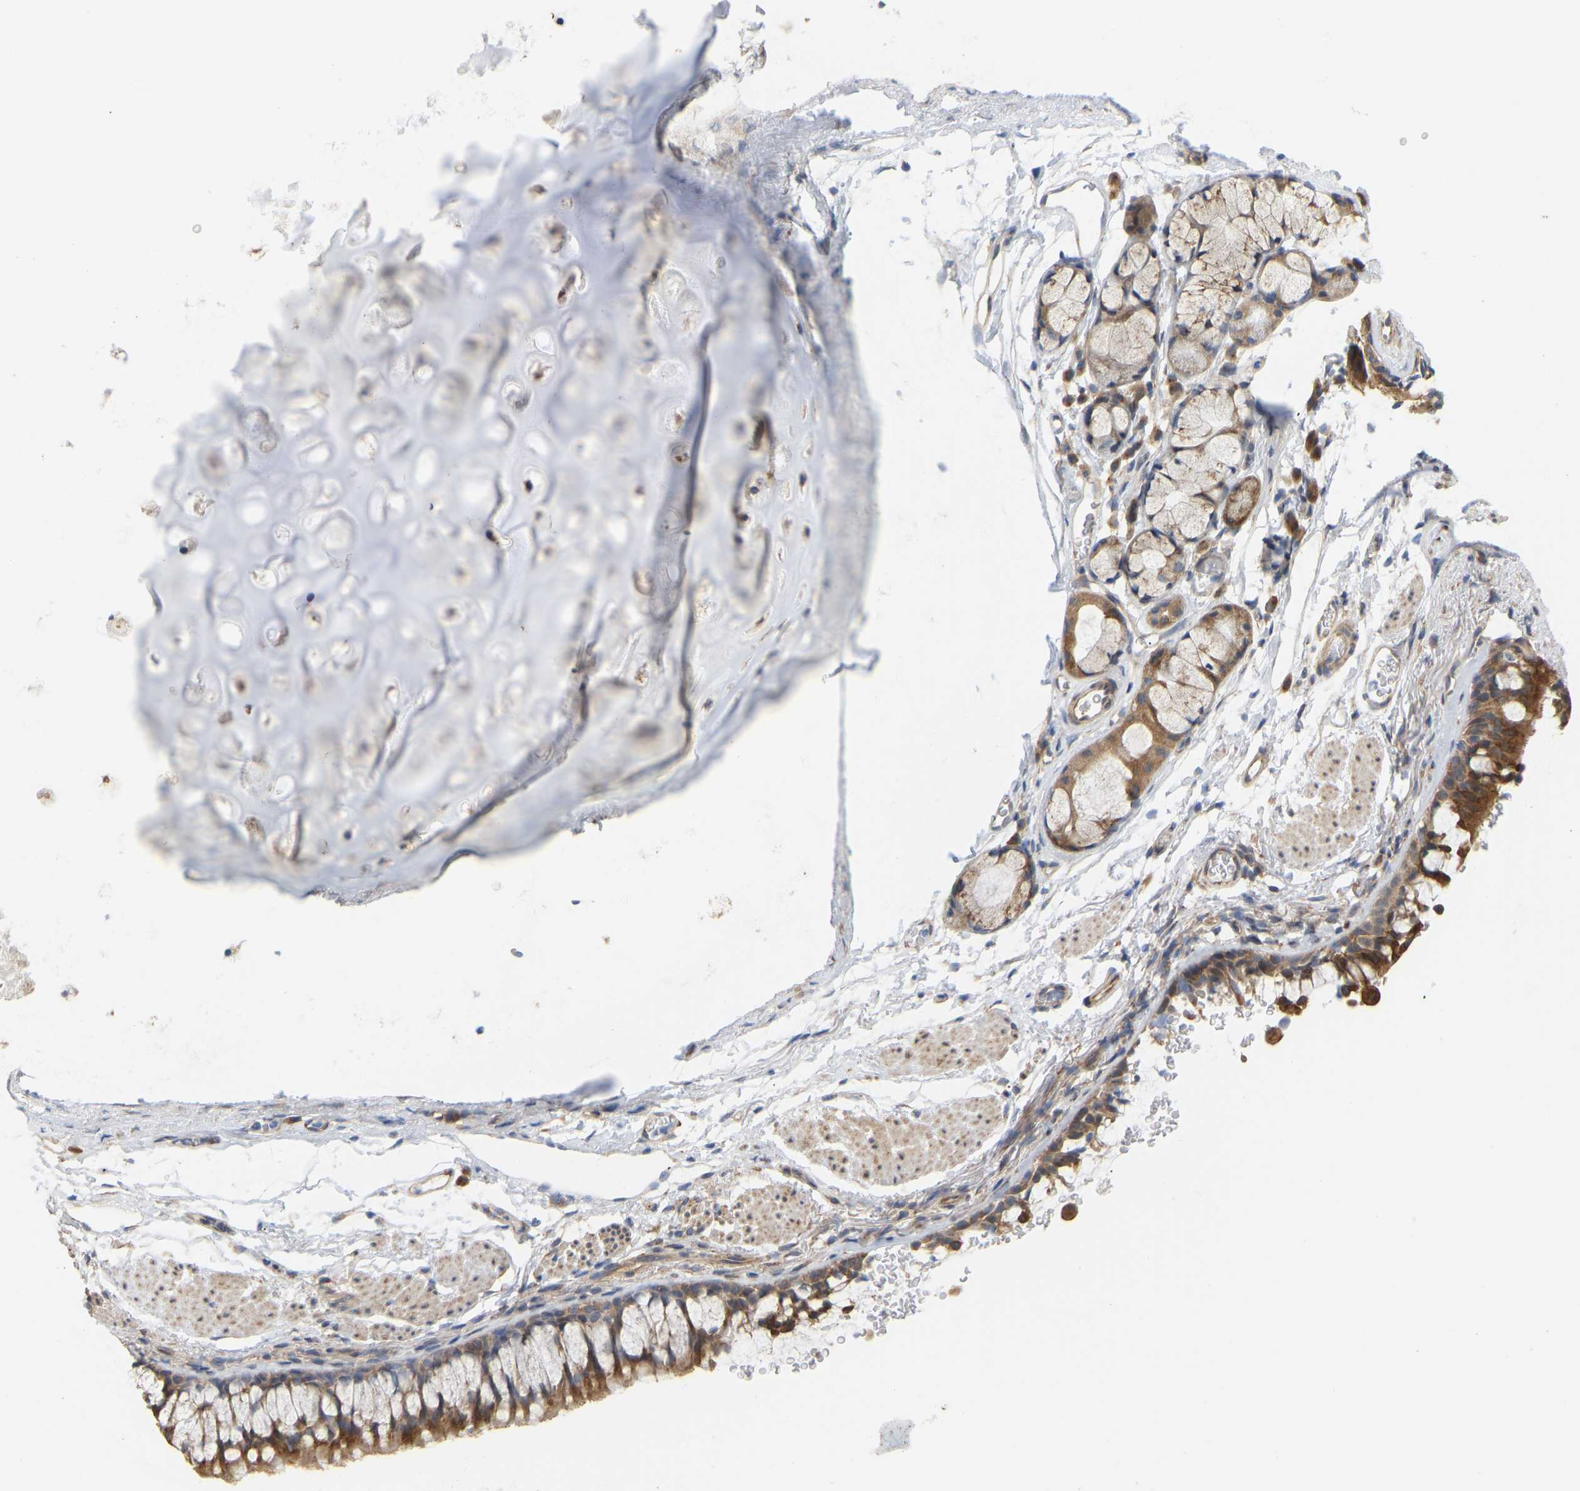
{"staining": {"intensity": "moderate", "quantity": ">75%", "location": "cytoplasmic/membranous"}, "tissue": "bronchus", "cell_type": "Respiratory epithelial cells", "image_type": "normal", "snomed": [{"axis": "morphology", "description": "Normal tissue, NOS"}, {"axis": "topography", "description": "Cartilage tissue"}, {"axis": "topography", "description": "Bronchus"}], "caption": "A brown stain highlights moderate cytoplasmic/membranous staining of a protein in respiratory epithelial cells of benign bronchus.", "gene": "BEND3", "patient": {"sex": "female", "age": 53}}